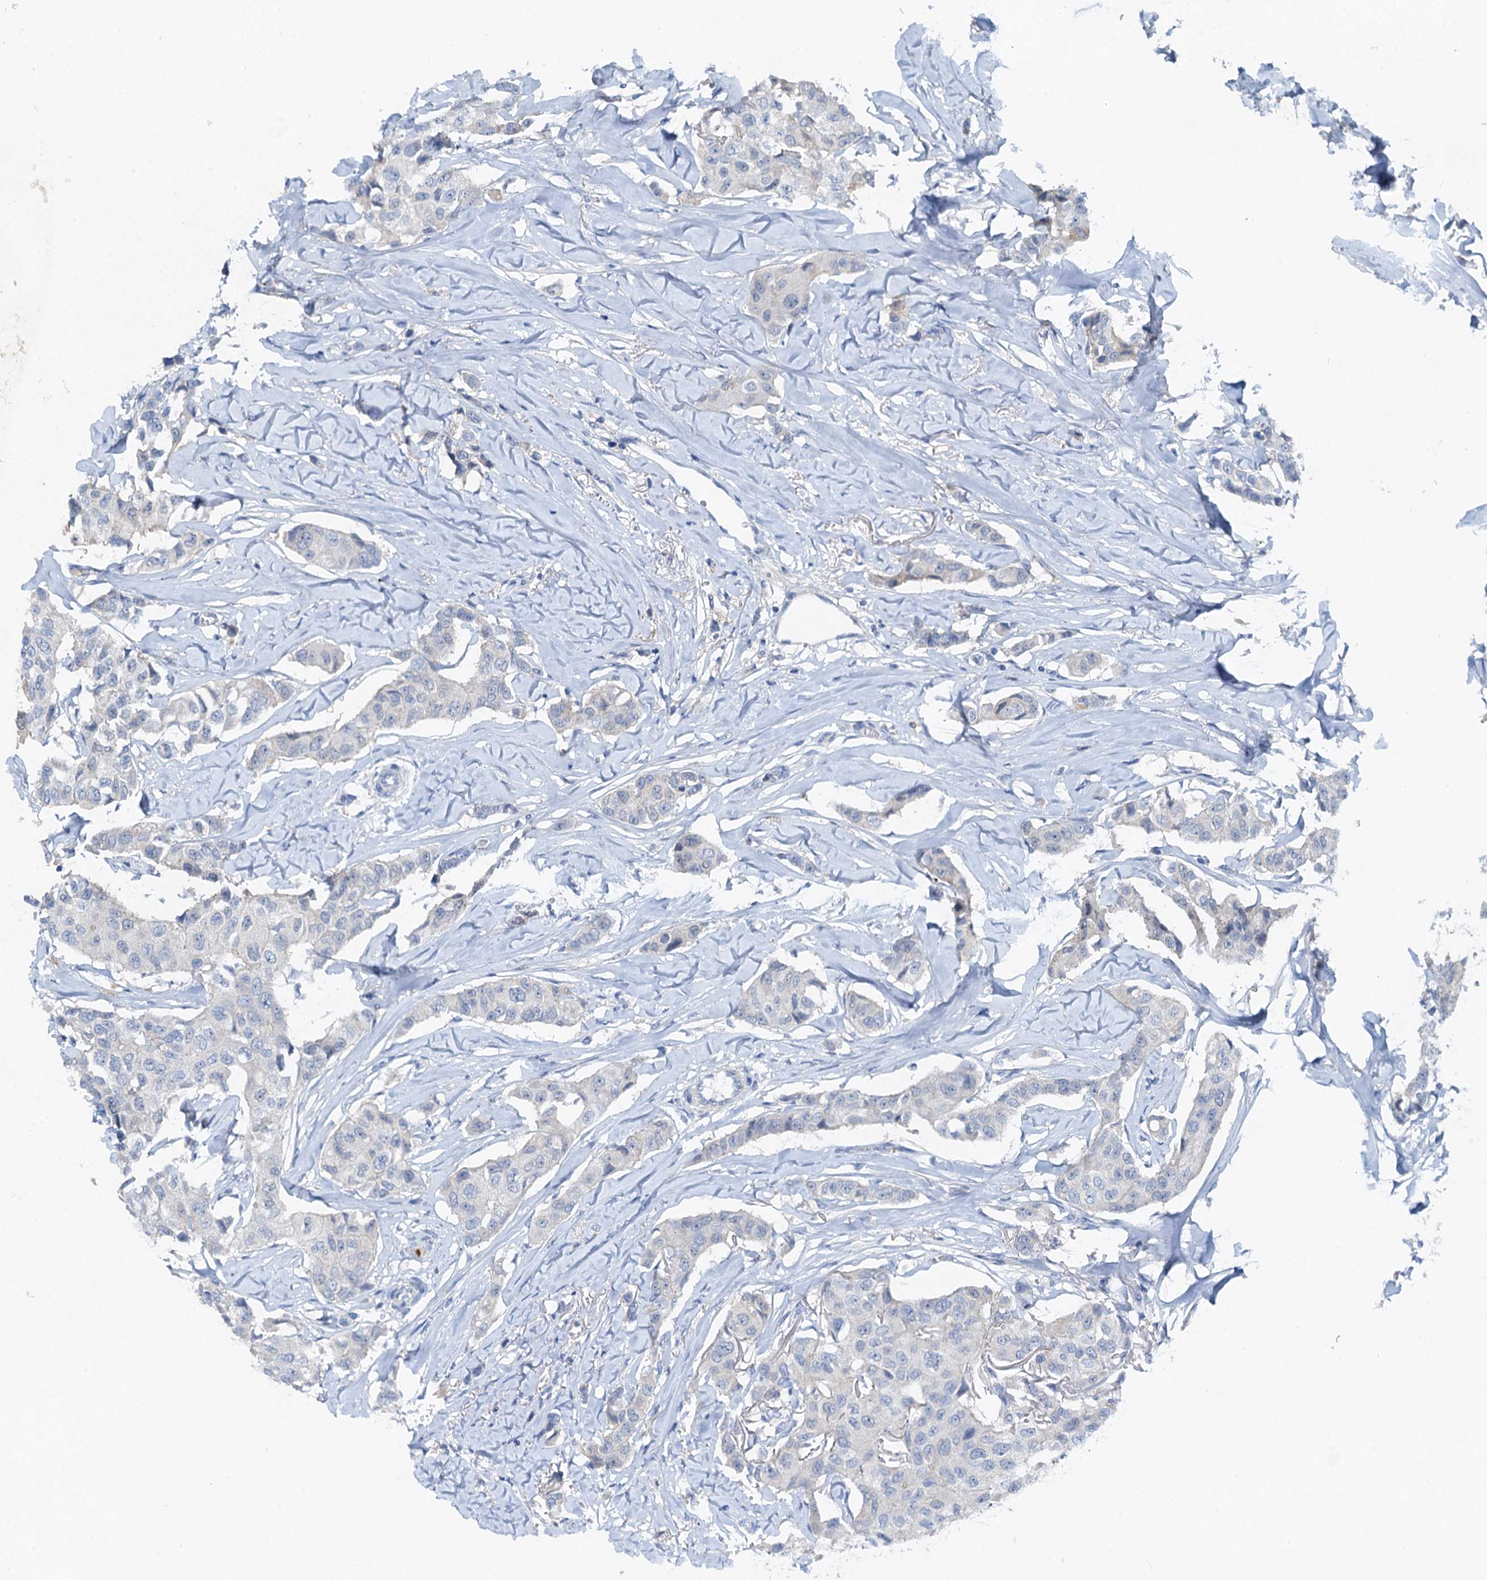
{"staining": {"intensity": "negative", "quantity": "none", "location": "none"}, "tissue": "breast cancer", "cell_type": "Tumor cells", "image_type": "cancer", "snomed": [{"axis": "morphology", "description": "Duct carcinoma"}, {"axis": "topography", "description": "Breast"}], "caption": "Histopathology image shows no significant protein expression in tumor cells of breast cancer.", "gene": "OTOA", "patient": {"sex": "female", "age": 80}}